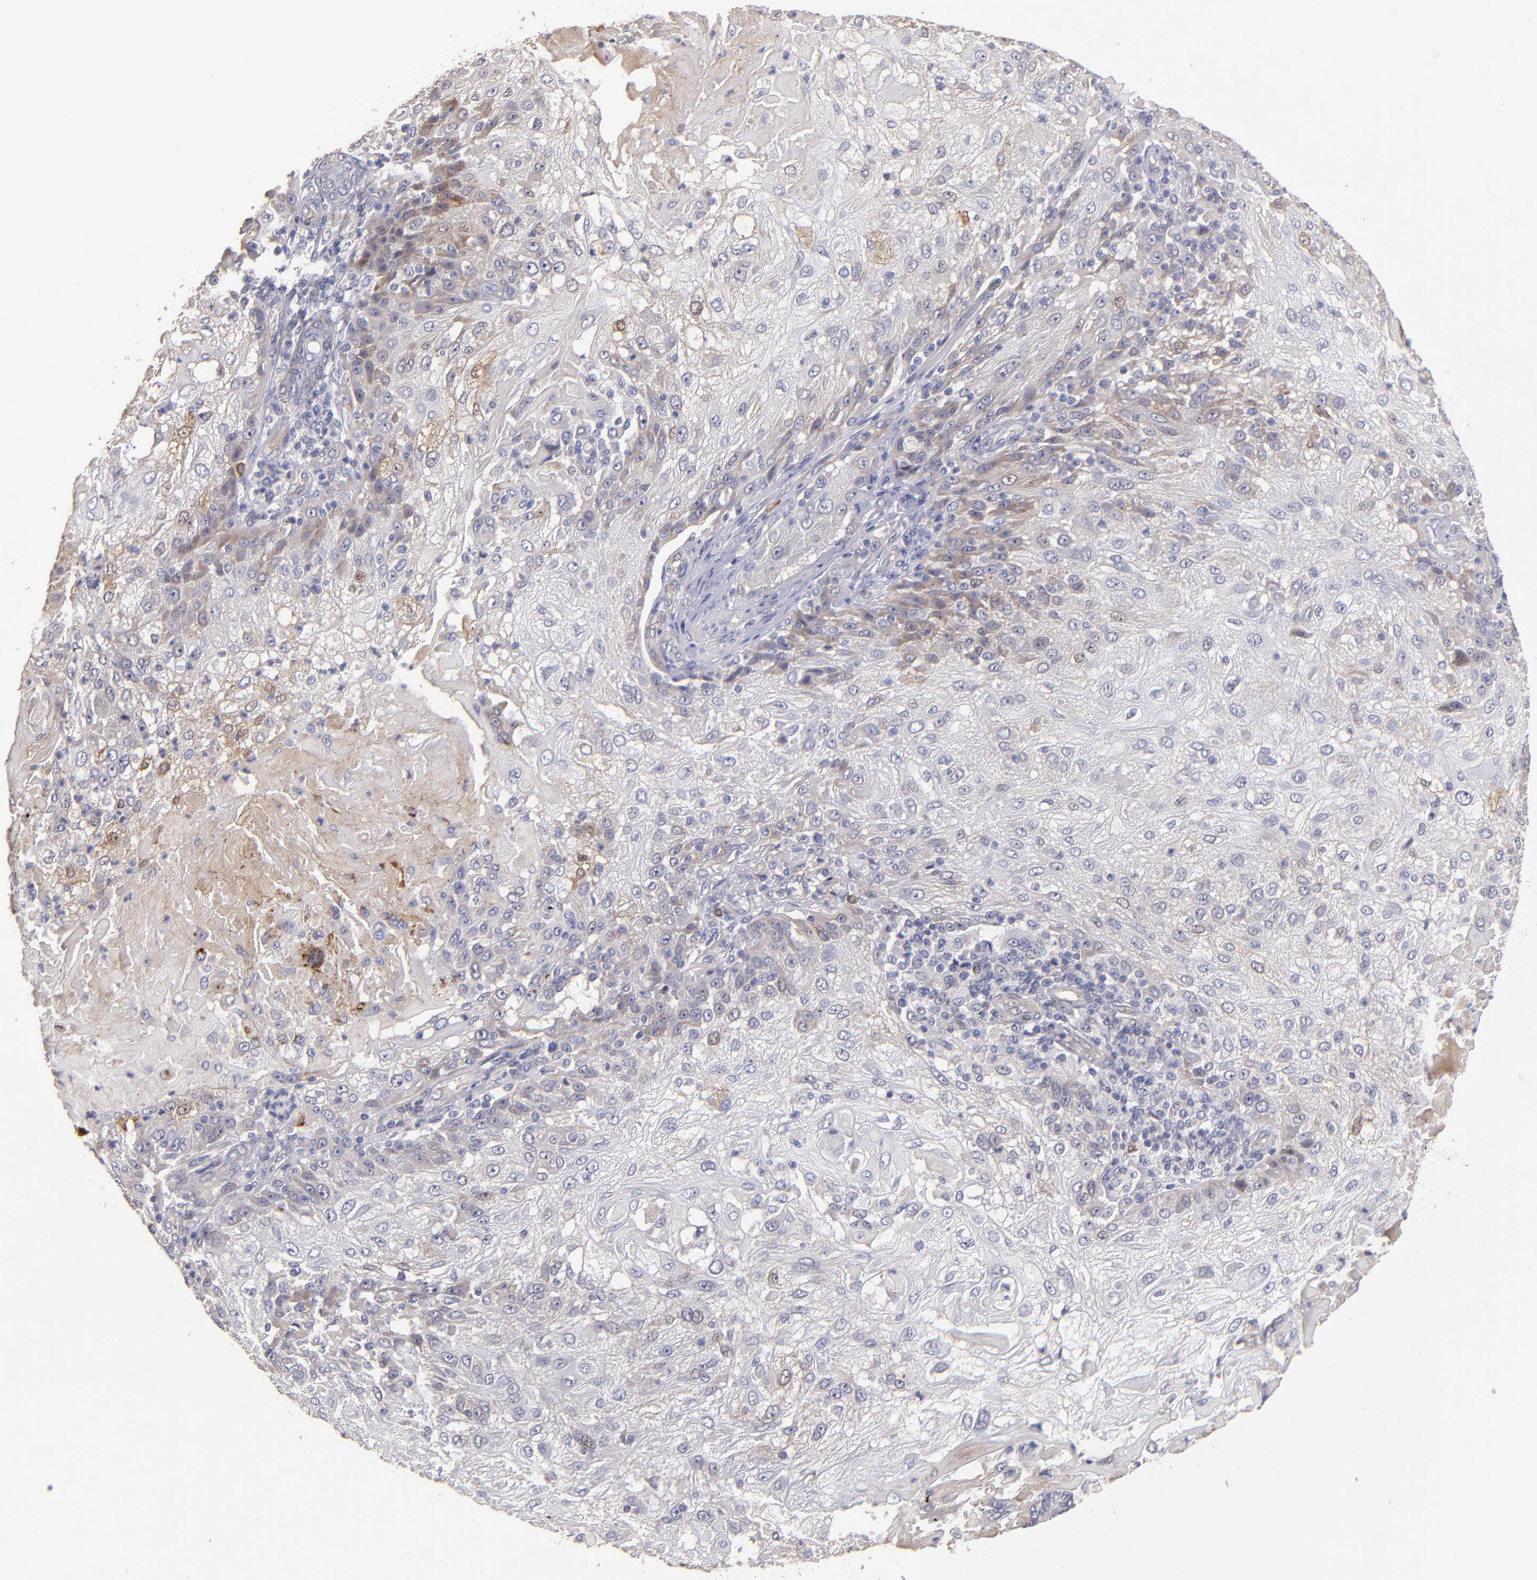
{"staining": {"intensity": "weak", "quantity": "25%-75%", "location": "cytoplasmic/membranous"}, "tissue": "skin cancer", "cell_type": "Tumor cells", "image_type": "cancer", "snomed": [{"axis": "morphology", "description": "Normal tissue, NOS"}, {"axis": "morphology", "description": "Squamous cell carcinoma, NOS"}, {"axis": "topography", "description": "Skin"}], "caption": "The image displays staining of squamous cell carcinoma (skin), revealing weak cytoplasmic/membranous protein positivity (brown color) within tumor cells.", "gene": "MAGEE1", "patient": {"sex": "female", "age": 83}}